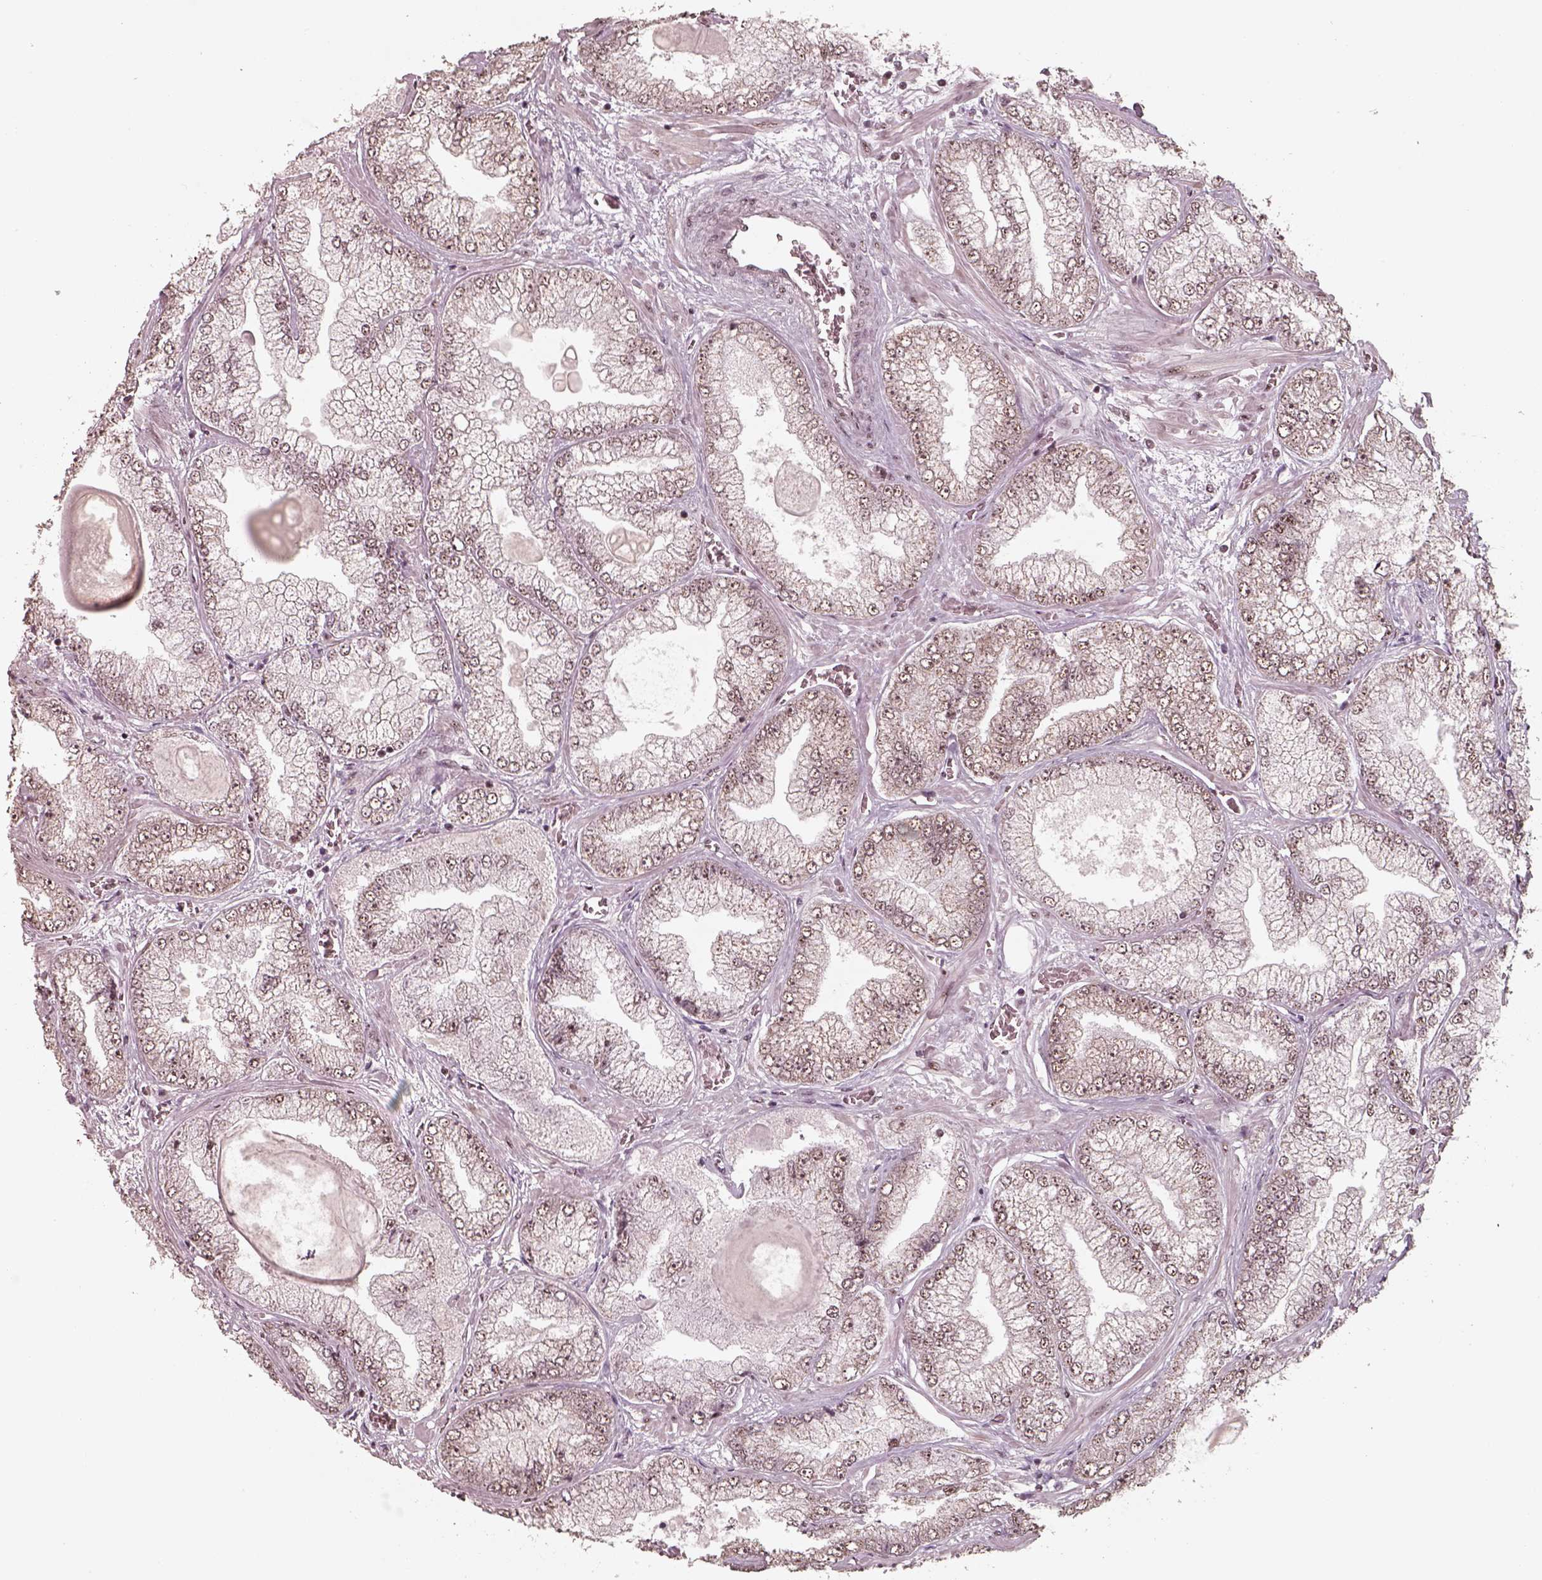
{"staining": {"intensity": "moderate", "quantity": ">75%", "location": "nuclear"}, "tissue": "prostate cancer", "cell_type": "Tumor cells", "image_type": "cancer", "snomed": [{"axis": "morphology", "description": "Adenocarcinoma, Low grade"}, {"axis": "topography", "description": "Prostate"}], "caption": "Immunohistochemical staining of human prostate cancer (adenocarcinoma (low-grade)) demonstrates moderate nuclear protein positivity in about >75% of tumor cells.", "gene": "ATXN7L3", "patient": {"sex": "male", "age": 57}}